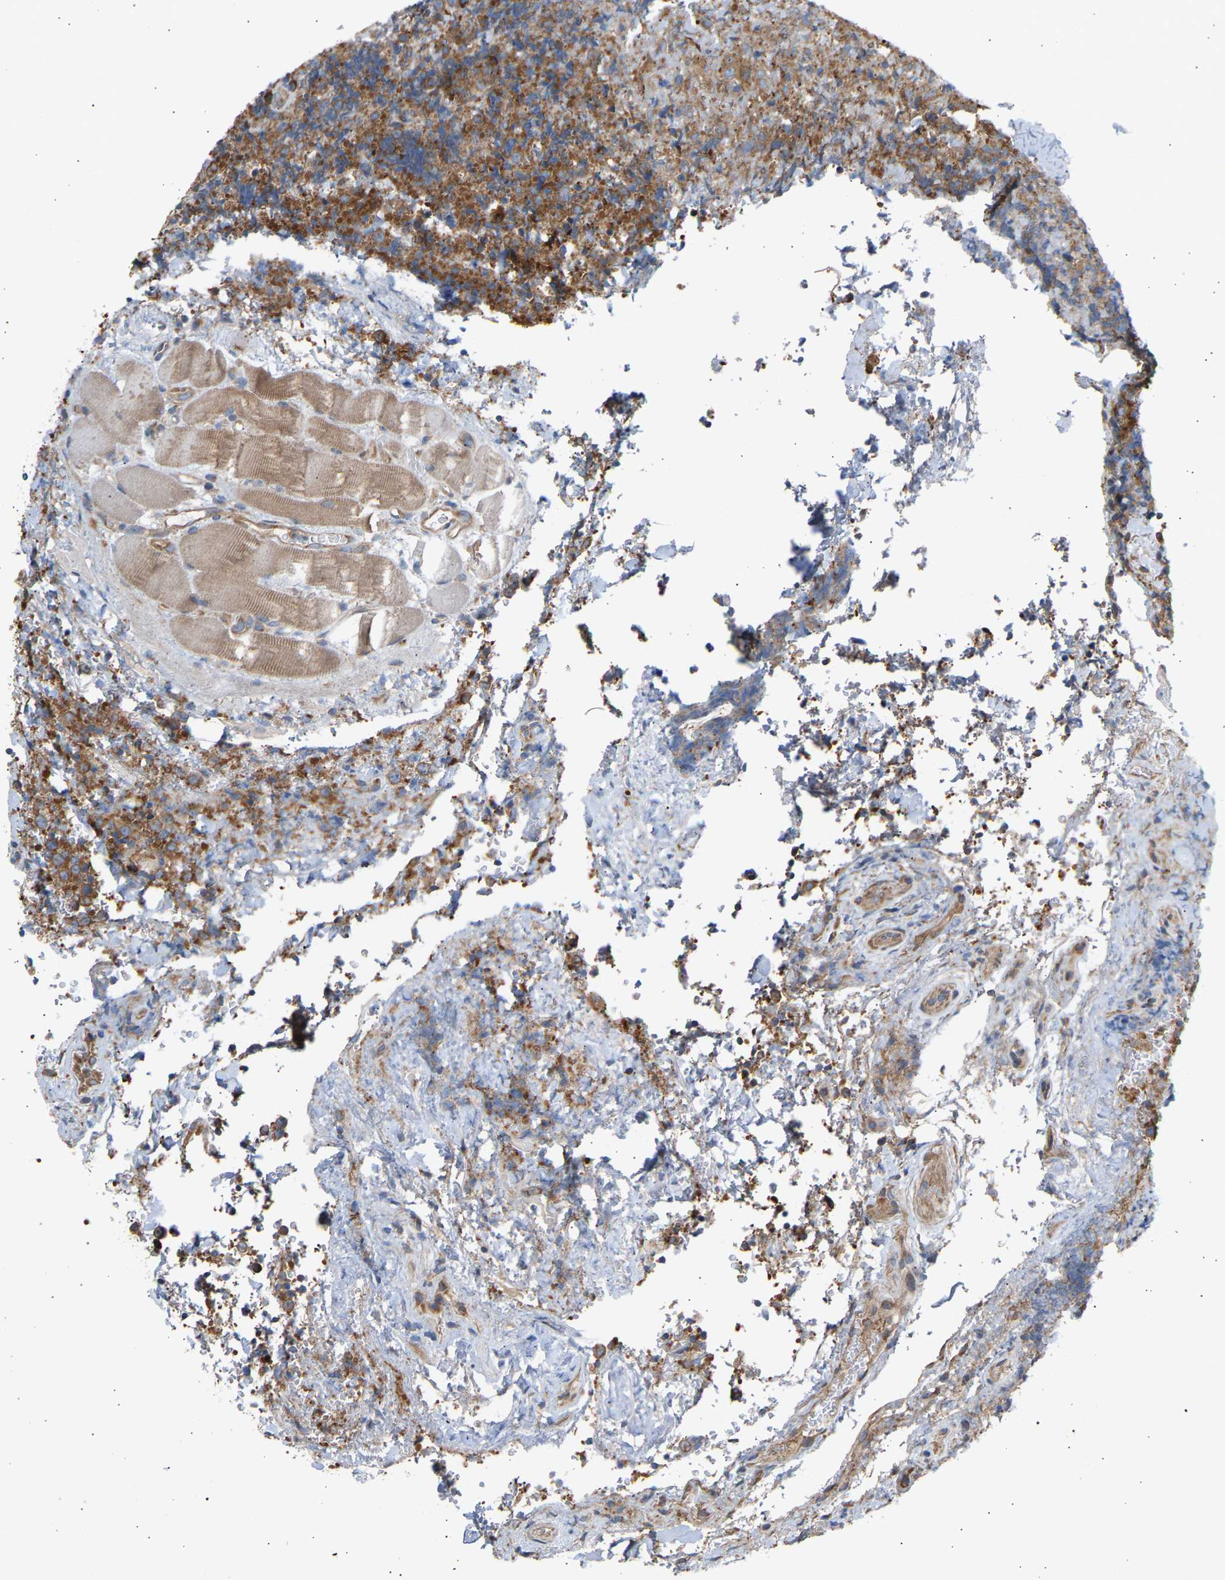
{"staining": {"intensity": "moderate", "quantity": ">75%", "location": "cytoplasmic/membranous"}, "tissue": "lymphoma", "cell_type": "Tumor cells", "image_type": "cancer", "snomed": [{"axis": "morphology", "description": "Malignant lymphoma, non-Hodgkin's type, High grade"}, {"axis": "topography", "description": "Tonsil"}], "caption": "IHC (DAB (3,3'-diaminobenzidine)) staining of human lymphoma reveals moderate cytoplasmic/membranous protein positivity in approximately >75% of tumor cells.", "gene": "GCN1", "patient": {"sex": "female", "age": 36}}